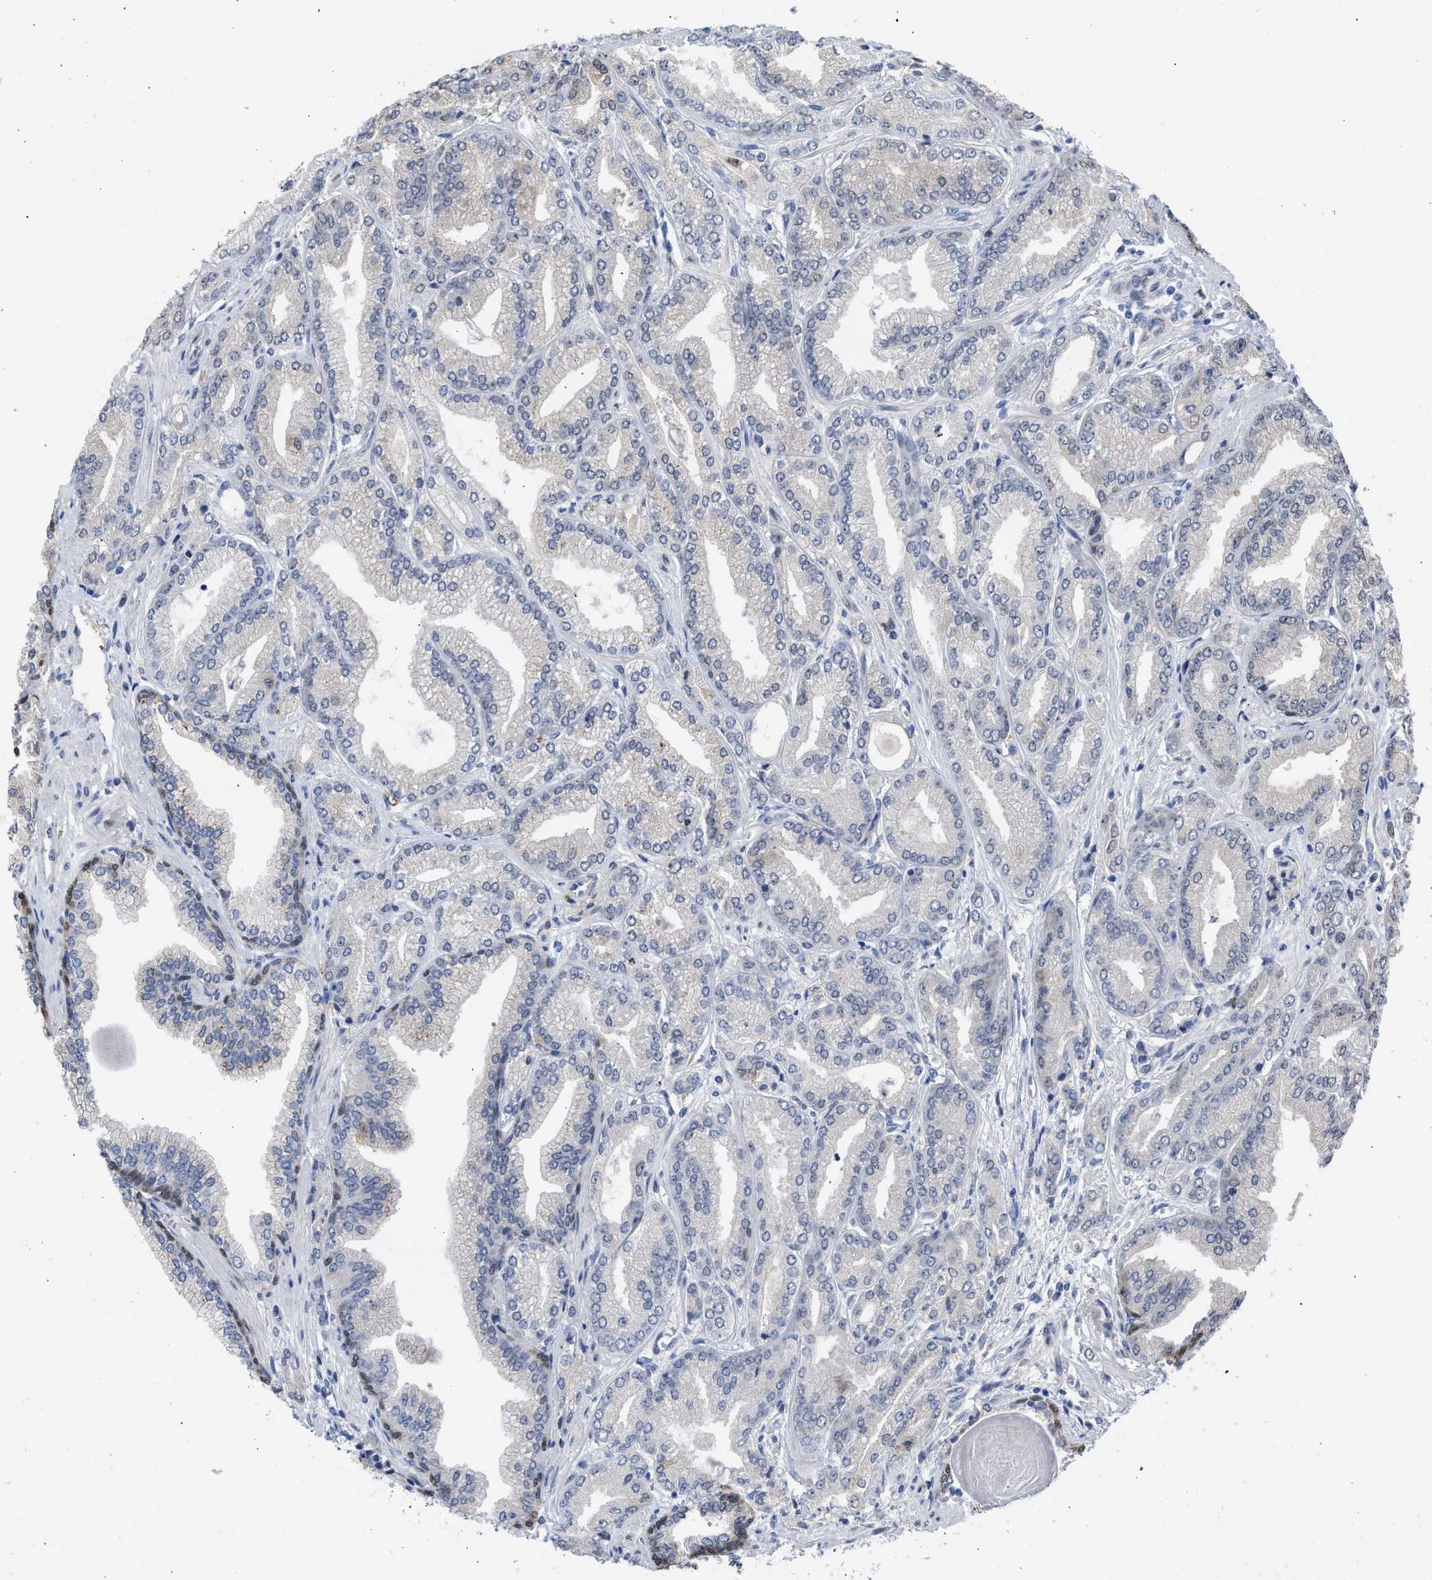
{"staining": {"intensity": "negative", "quantity": "none", "location": "none"}, "tissue": "prostate cancer", "cell_type": "Tumor cells", "image_type": "cancer", "snomed": [{"axis": "morphology", "description": "Adenocarcinoma, Low grade"}, {"axis": "topography", "description": "Prostate"}], "caption": "A histopathology image of human prostate cancer (adenocarcinoma (low-grade)) is negative for staining in tumor cells.", "gene": "THRA", "patient": {"sex": "male", "age": 52}}